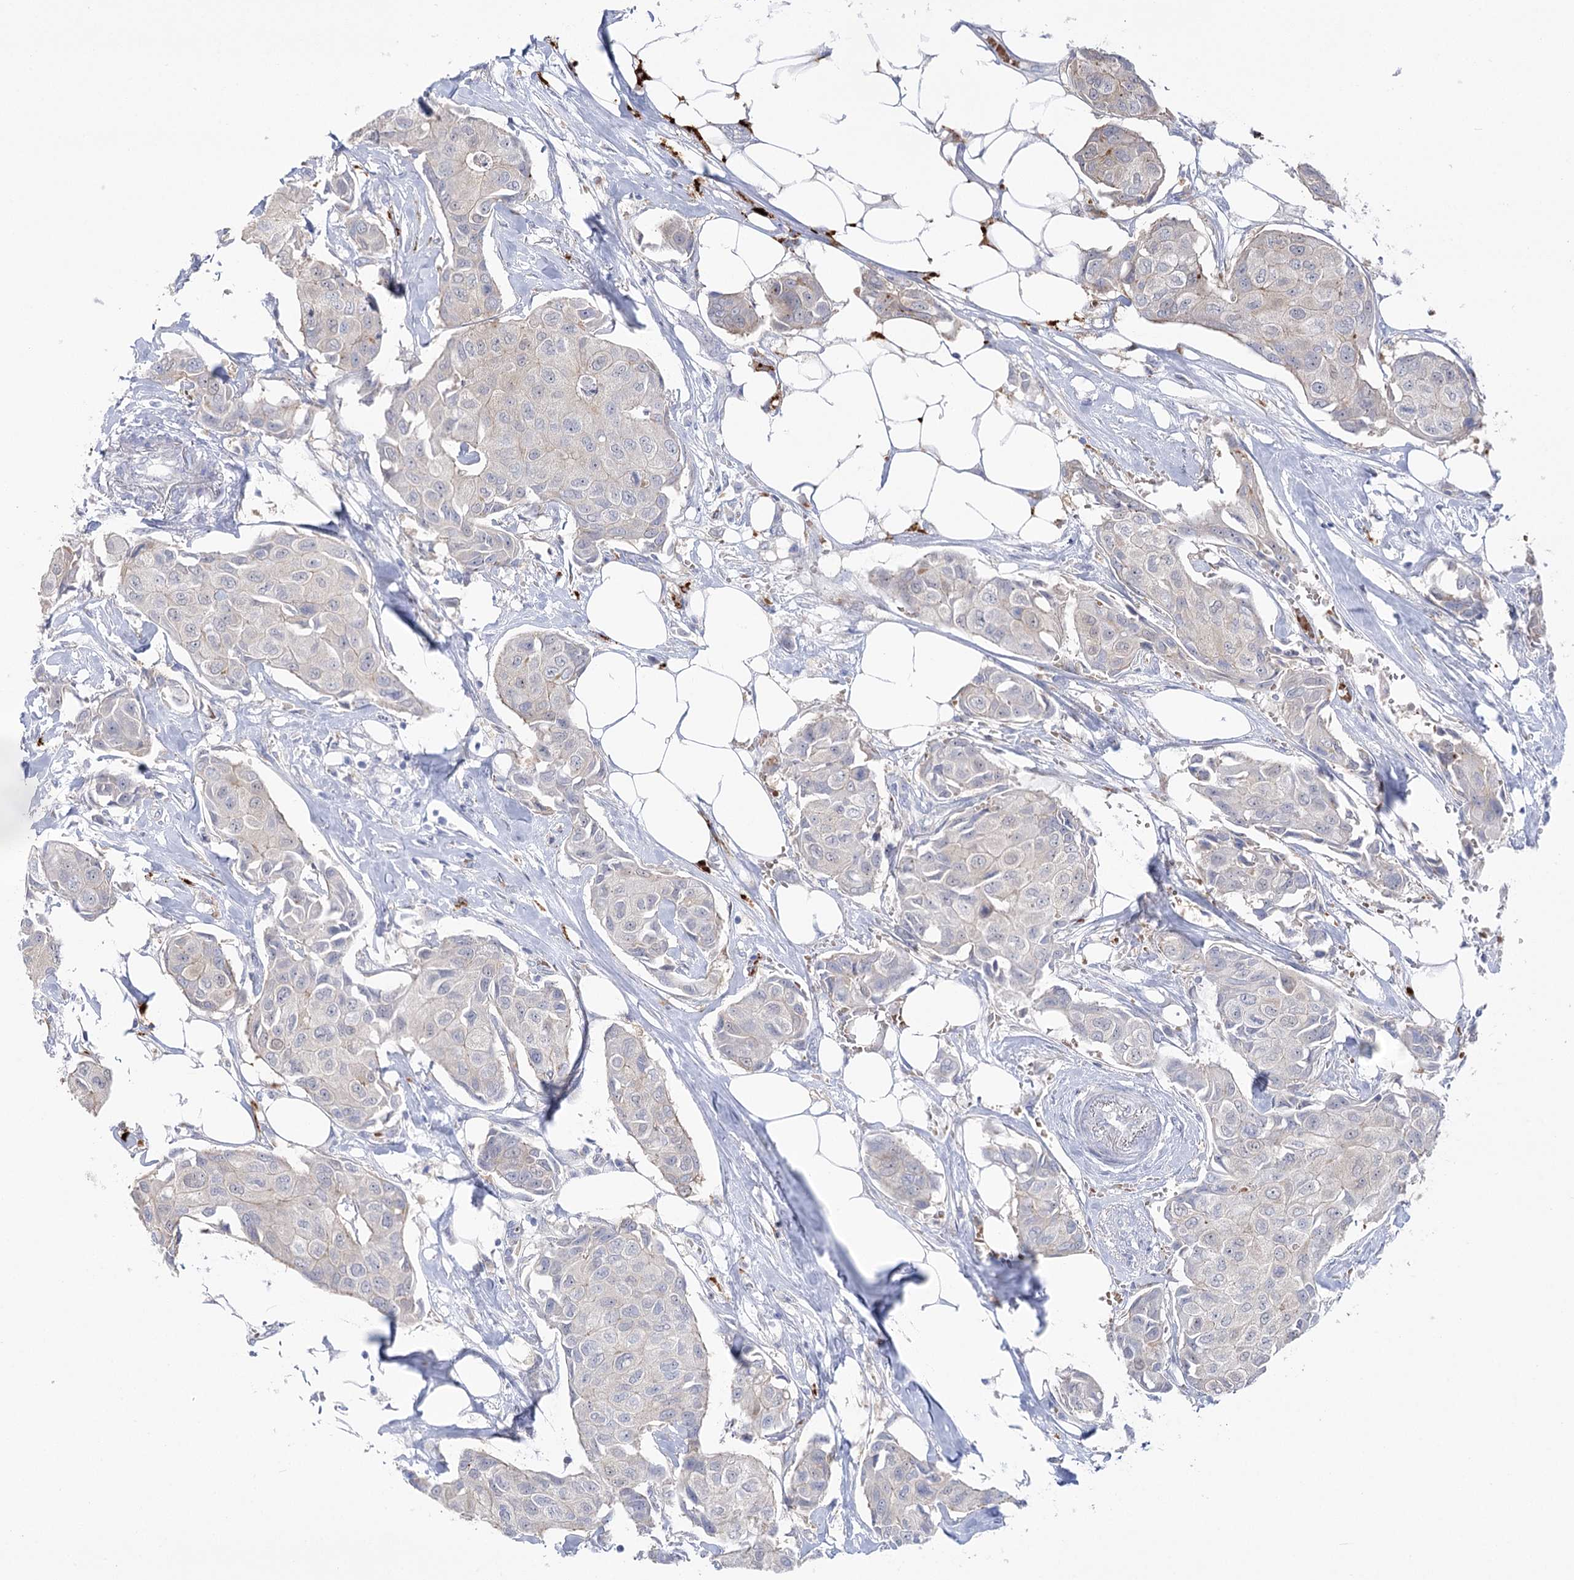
{"staining": {"intensity": "negative", "quantity": "none", "location": "none"}, "tissue": "breast cancer", "cell_type": "Tumor cells", "image_type": "cancer", "snomed": [{"axis": "morphology", "description": "Duct carcinoma"}, {"axis": "topography", "description": "Breast"}], "caption": "Intraductal carcinoma (breast) was stained to show a protein in brown. There is no significant staining in tumor cells.", "gene": "SIAE", "patient": {"sex": "female", "age": 80}}